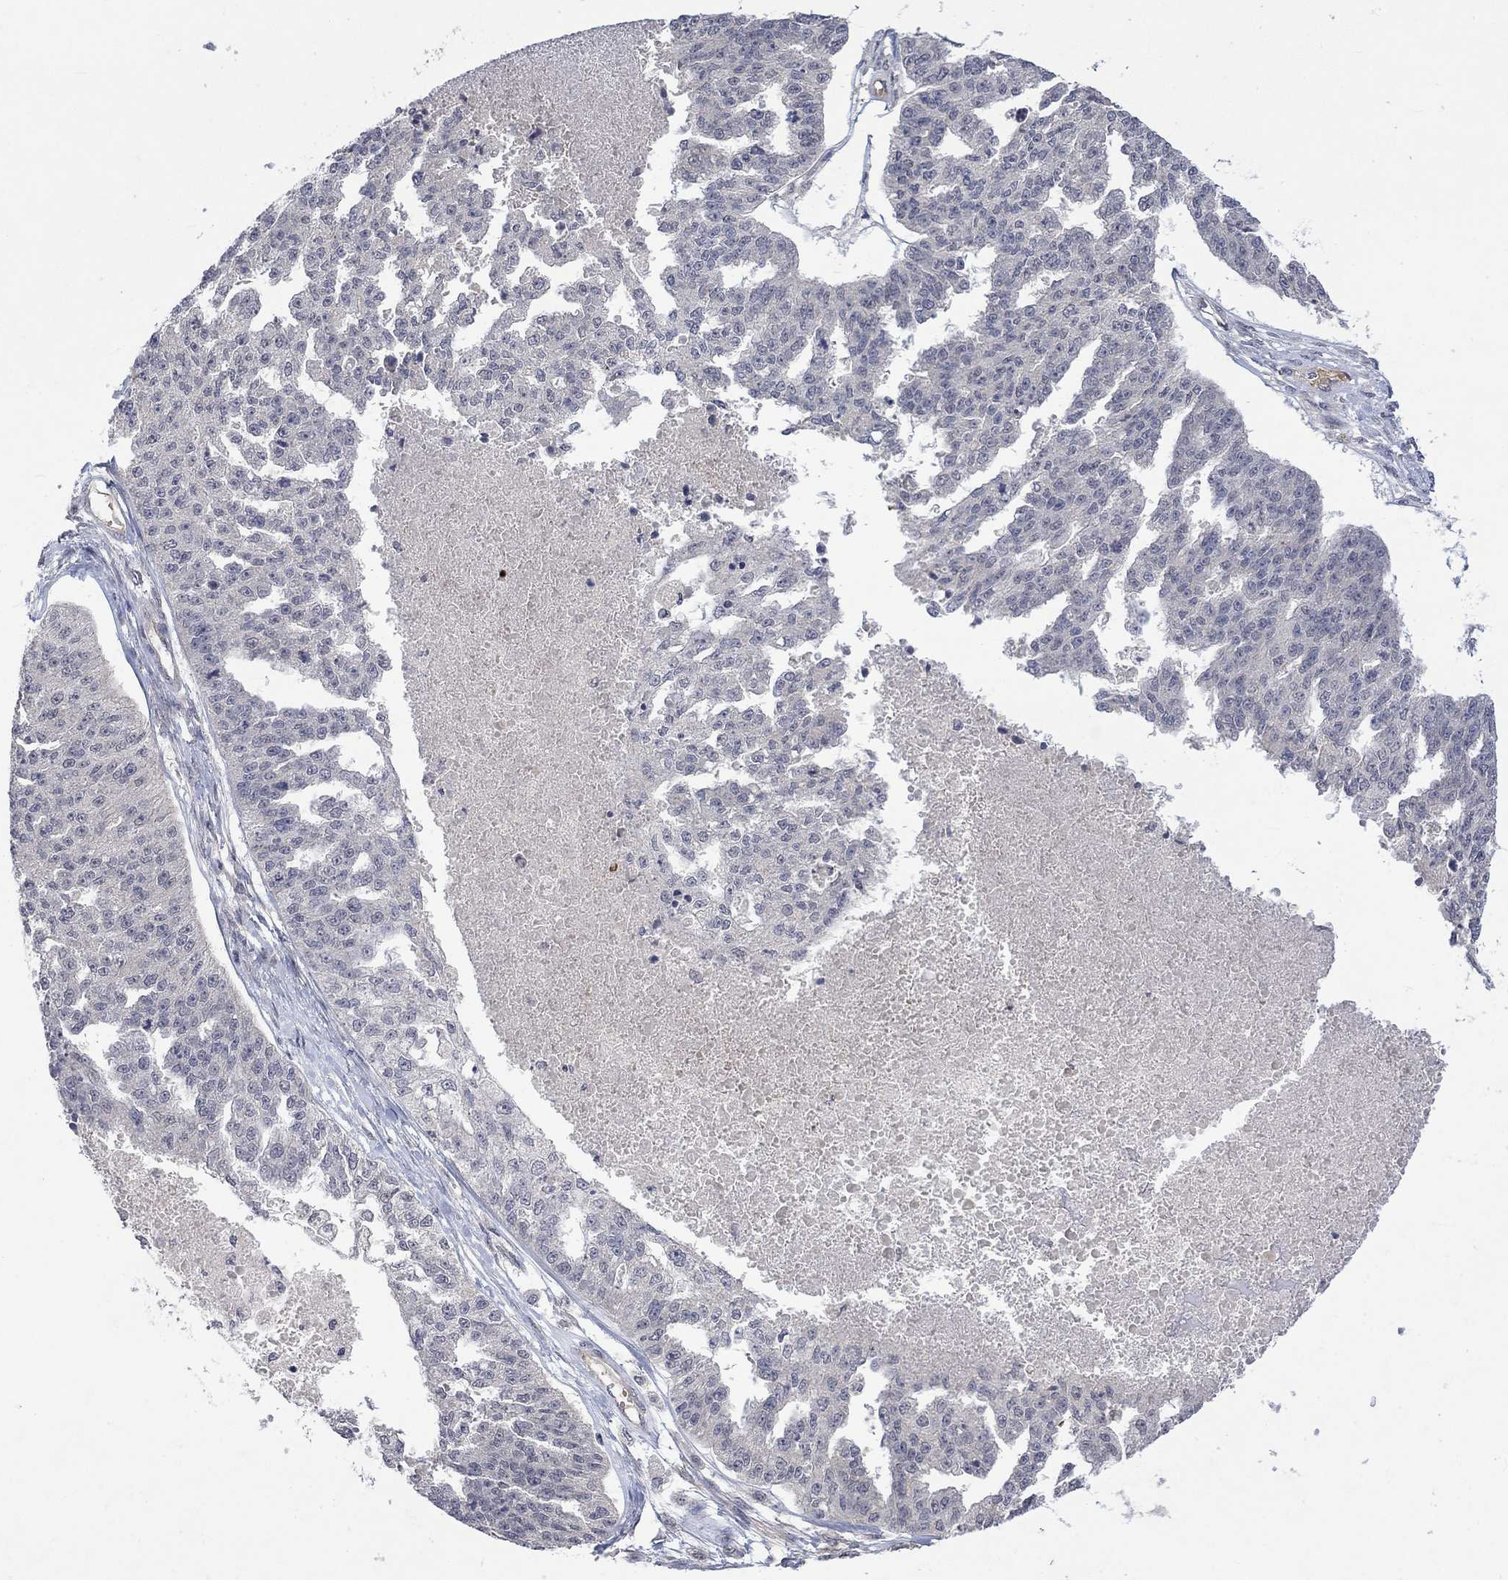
{"staining": {"intensity": "negative", "quantity": "none", "location": "none"}, "tissue": "ovarian cancer", "cell_type": "Tumor cells", "image_type": "cancer", "snomed": [{"axis": "morphology", "description": "Cystadenocarcinoma, serous, NOS"}, {"axis": "topography", "description": "Ovary"}], "caption": "Immunohistochemistry photomicrograph of human ovarian cancer (serous cystadenocarcinoma) stained for a protein (brown), which shows no expression in tumor cells.", "gene": "GRIN2D", "patient": {"sex": "female", "age": 58}}